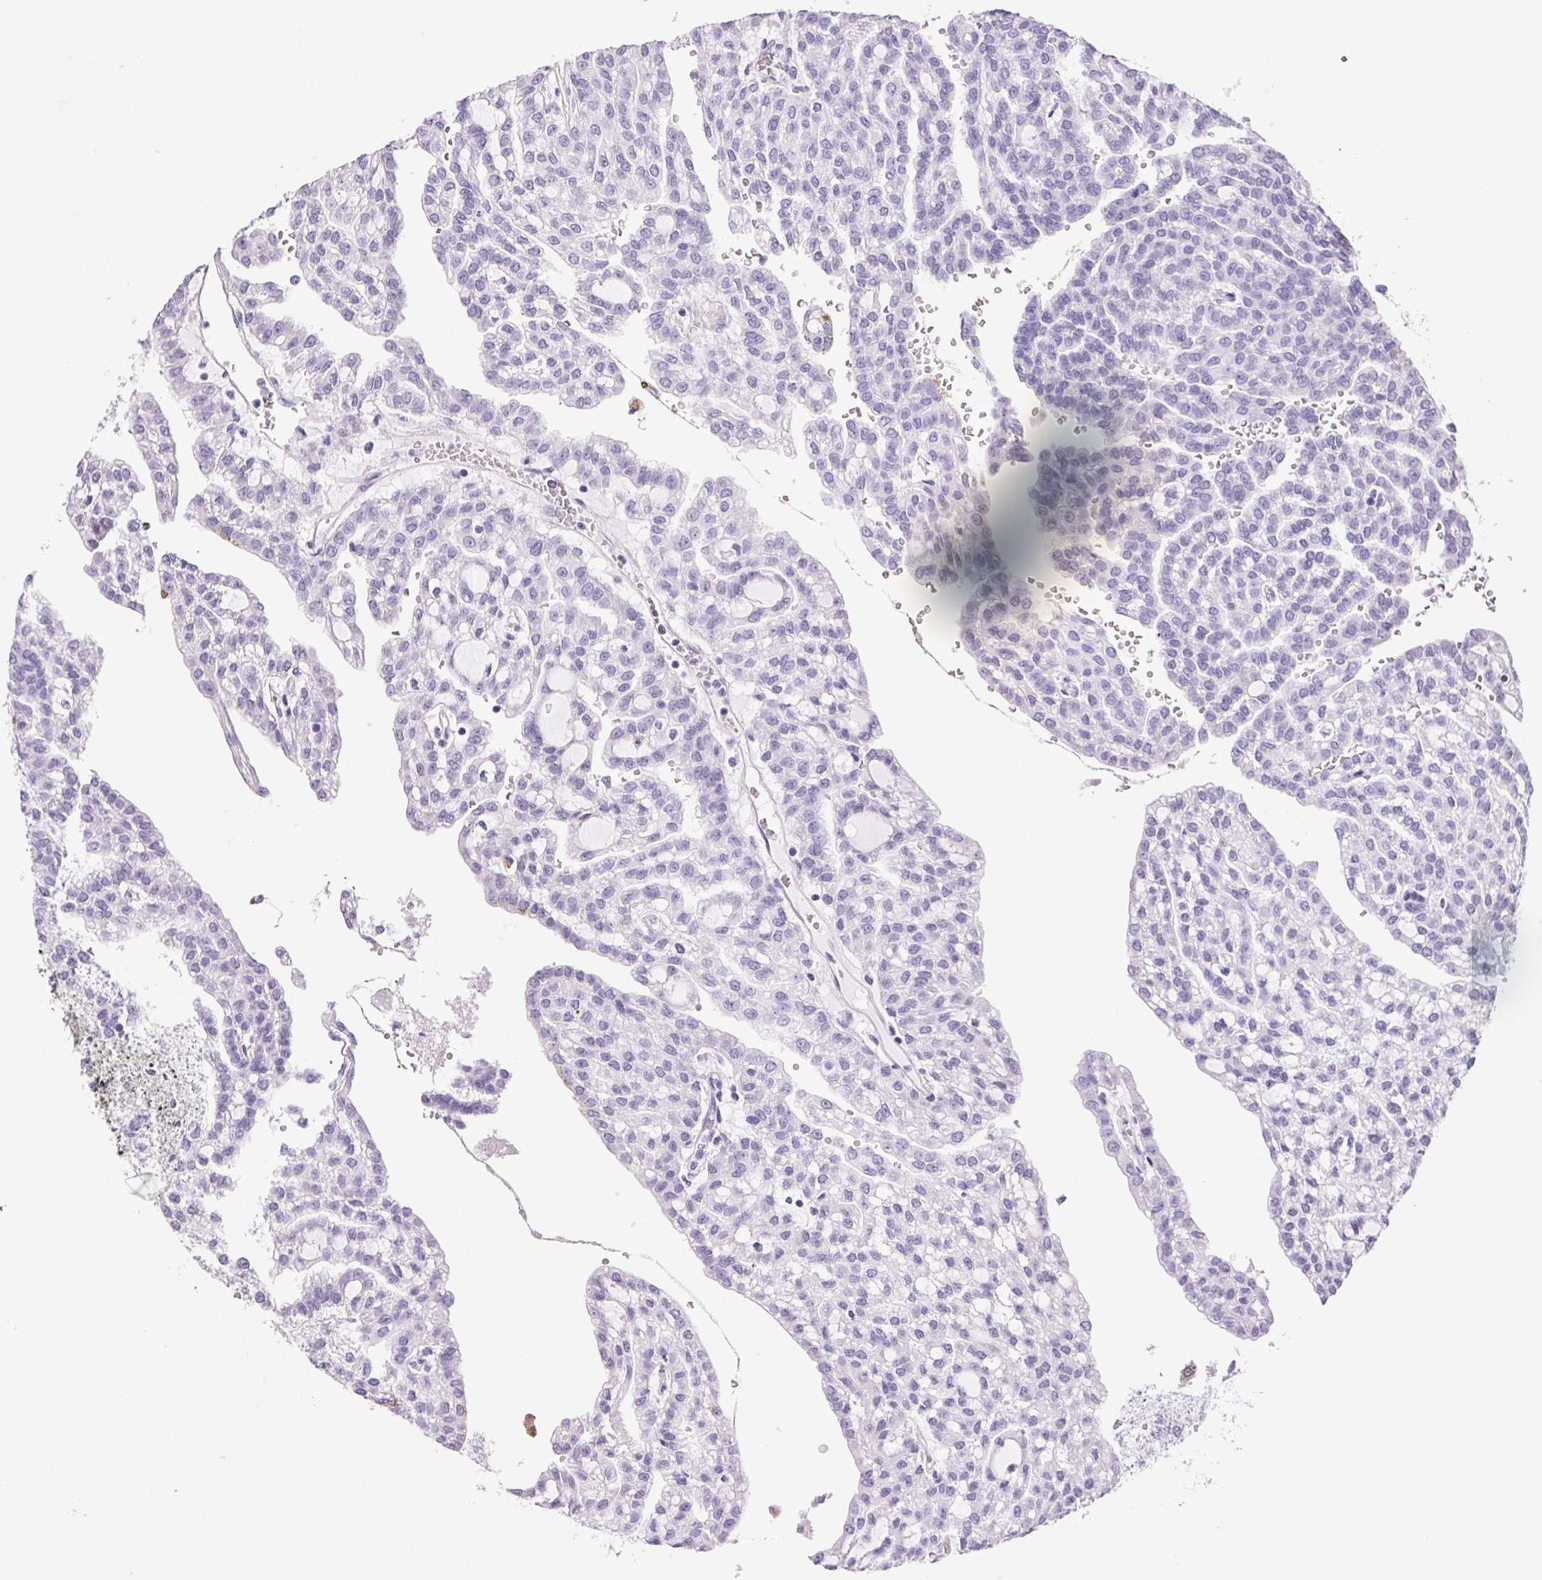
{"staining": {"intensity": "negative", "quantity": "none", "location": "none"}, "tissue": "renal cancer", "cell_type": "Tumor cells", "image_type": "cancer", "snomed": [{"axis": "morphology", "description": "Adenocarcinoma, NOS"}, {"axis": "topography", "description": "Kidney"}], "caption": "Tumor cells are negative for brown protein staining in renal cancer.", "gene": "PRSS3", "patient": {"sex": "male", "age": 63}}